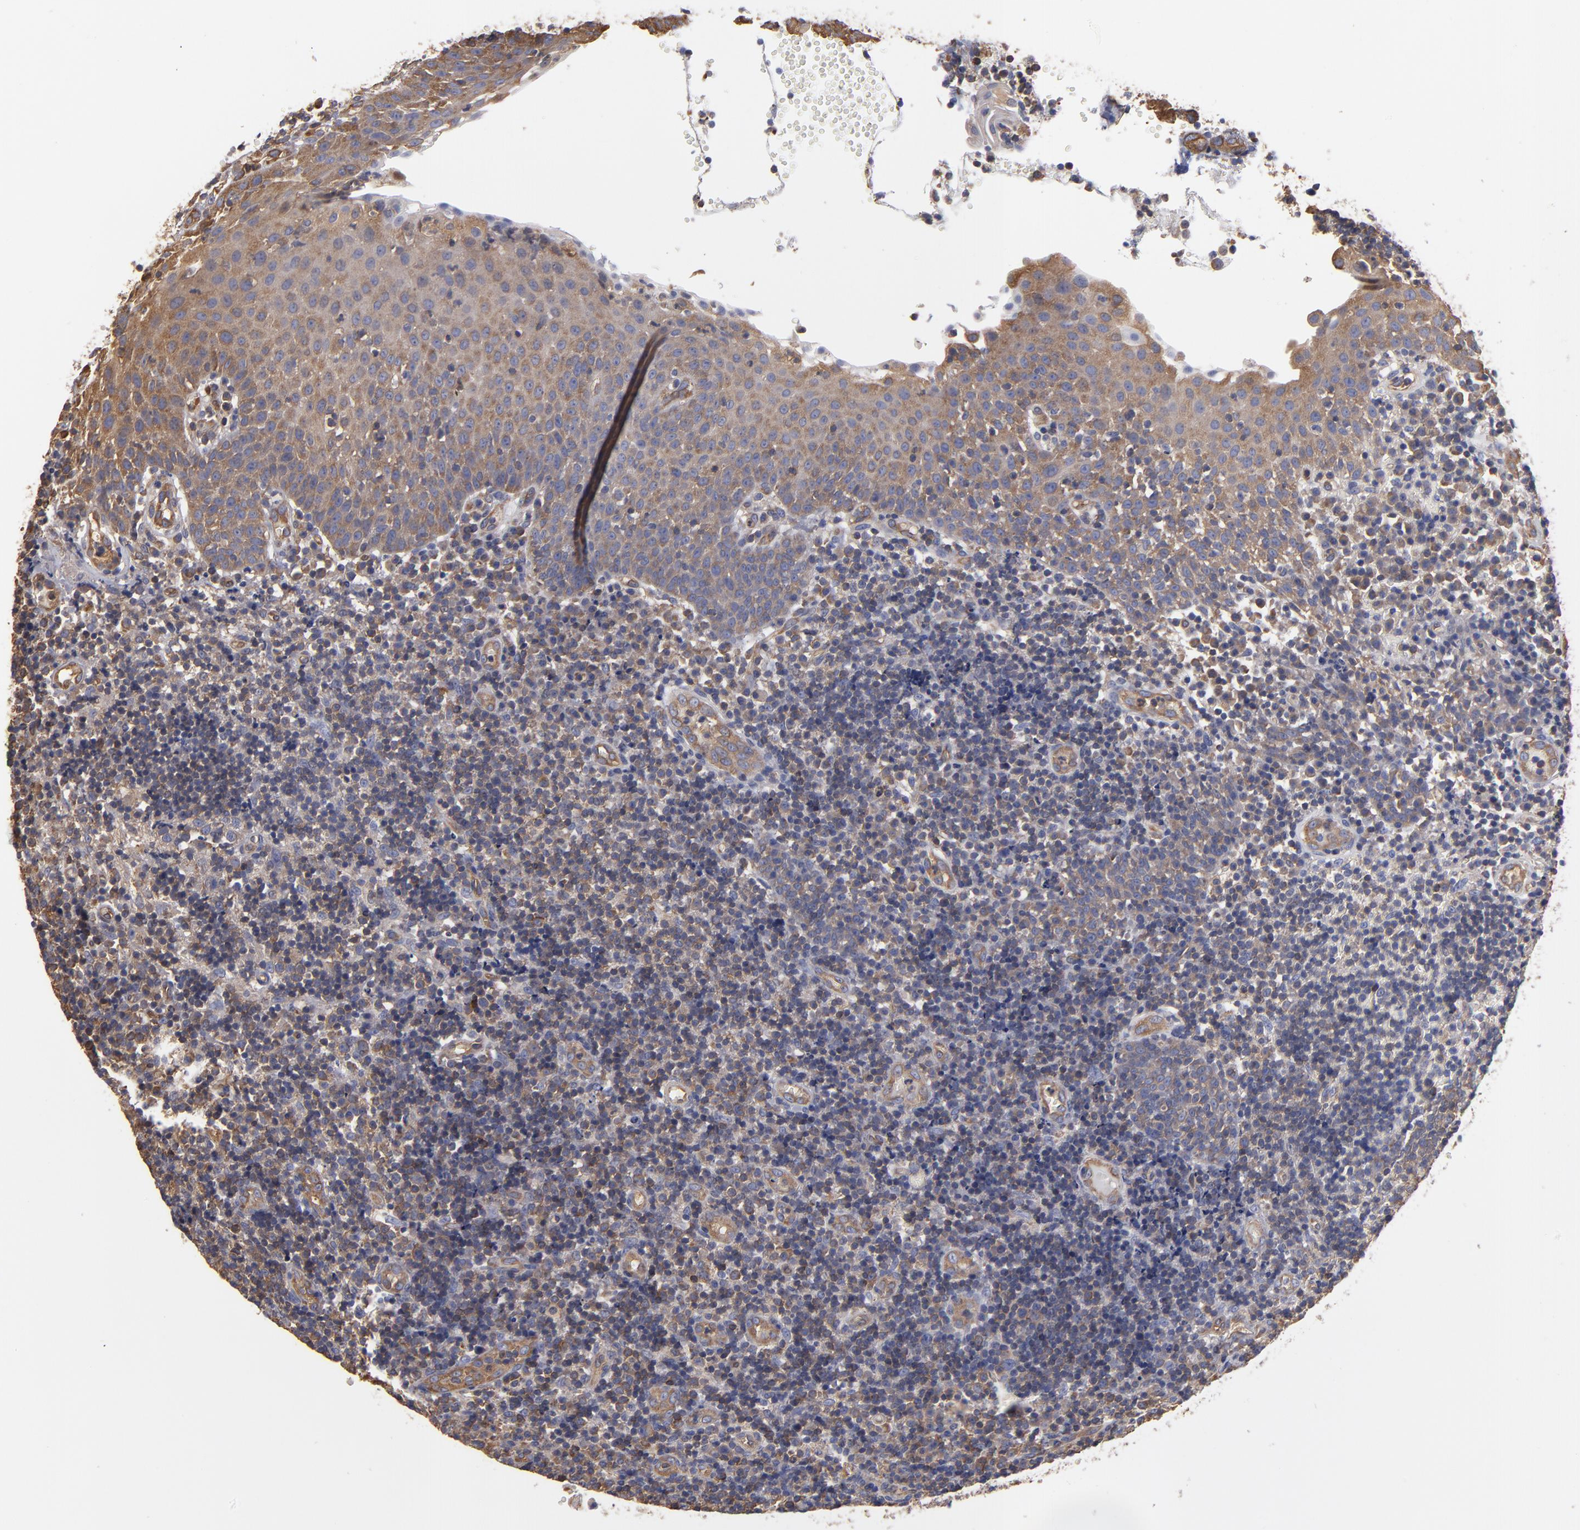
{"staining": {"intensity": "weak", "quantity": "25%-75%", "location": "cytoplasmic/membranous"}, "tissue": "tonsil", "cell_type": "Germinal center cells", "image_type": "normal", "snomed": [{"axis": "morphology", "description": "Normal tissue, NOS"}, {"axis": "topography", "description": "Tonsil"}], "caption": "Immunohistochemistry staining of normal tonsil, which reveals low levels of weak cytoplasmic/membranous expression in approximately 25%-75% of germinal center cells indicating weak cytoplasmic/membranous protein expression. The staining was performed using DAB (brown) for protein detection and nuclei were counterstained in hematoxylin (blue).", "gene": "ESYT2", "patient": {"sex": "female", "age": 40}}